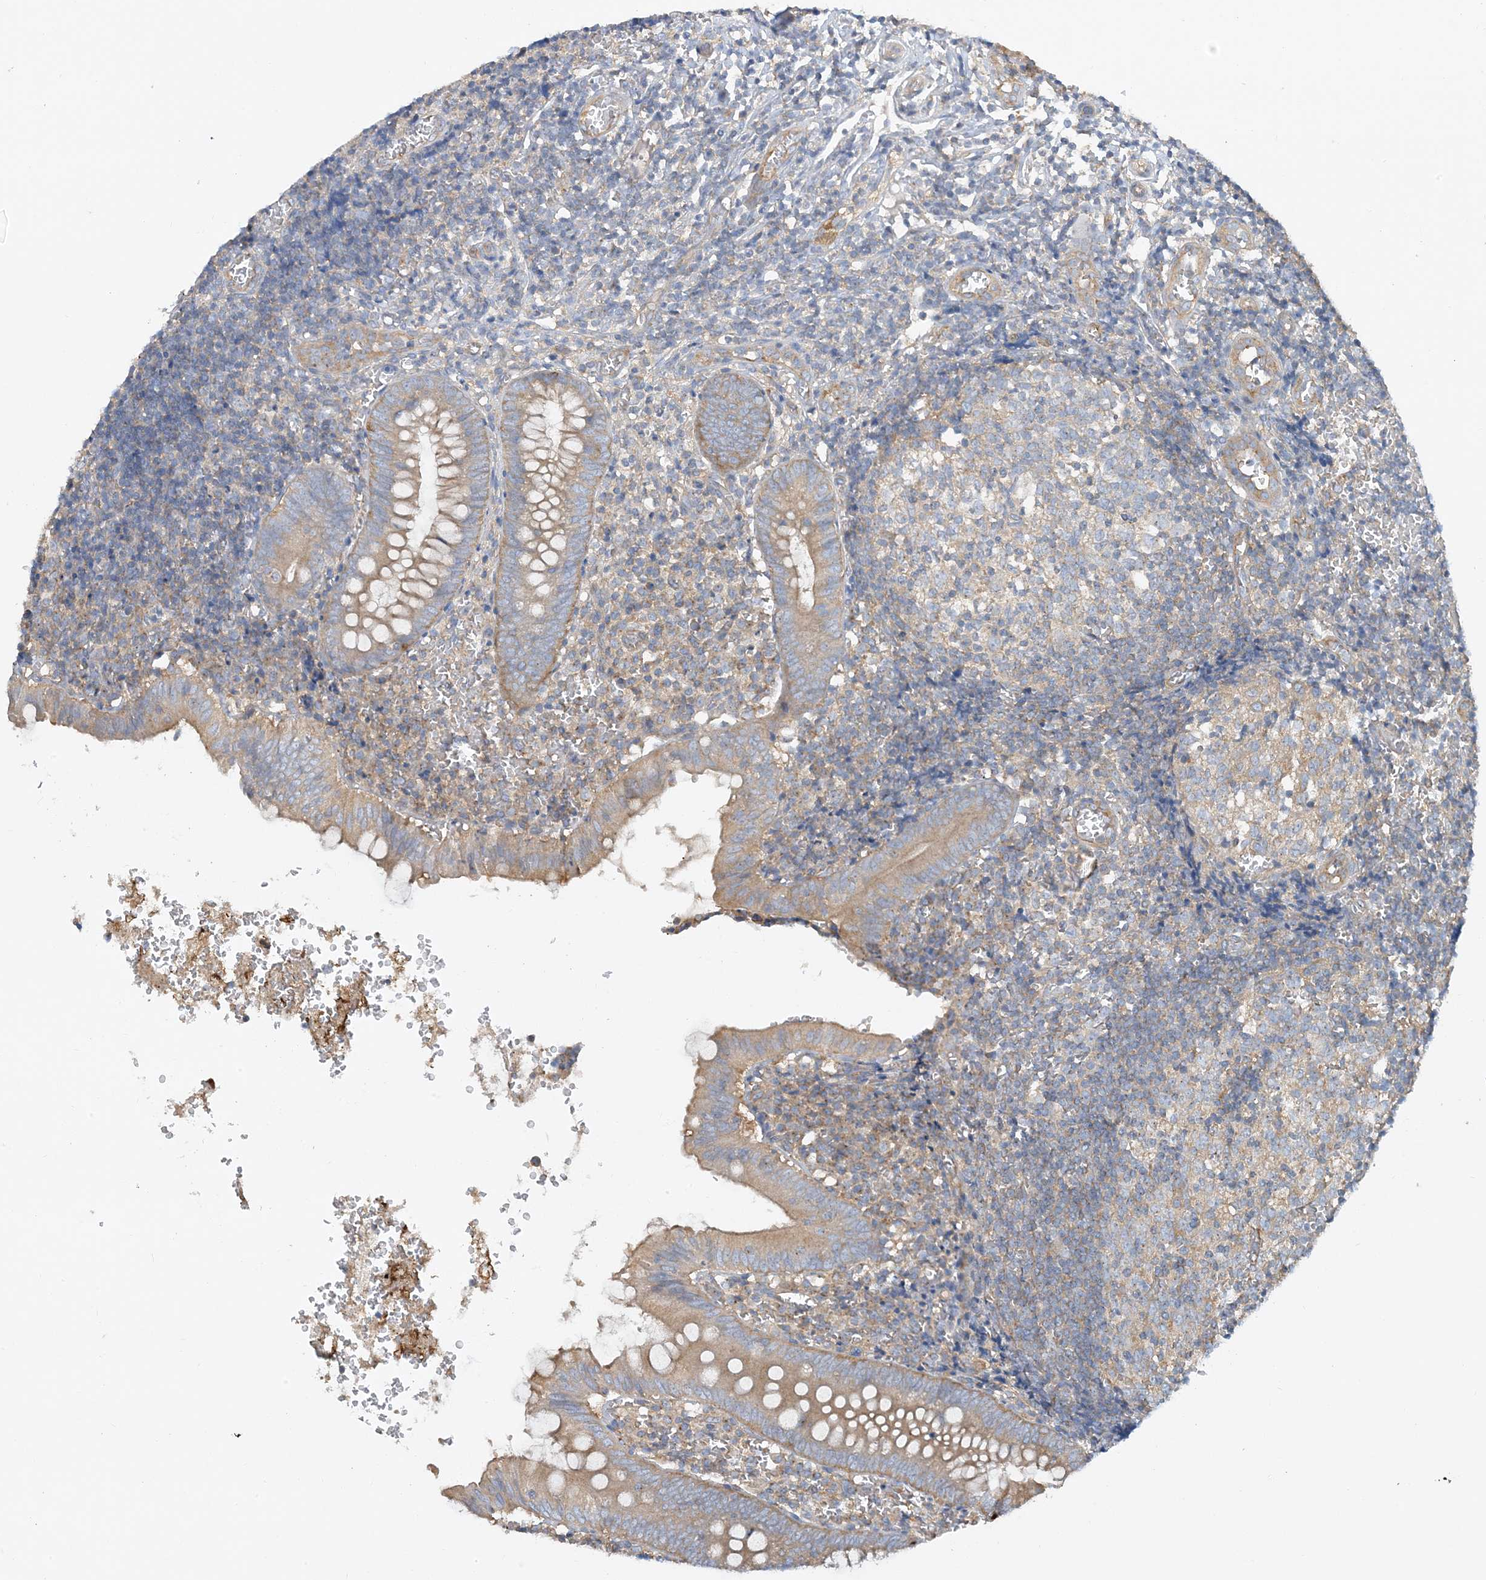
{"staining": {"intensity": "moderate", "quantity": "25%-75%", "location": "cytoplasmic/membranous"}, "tissue": "appendix", "cell_type": "Glandular cells", "image_type": "normal", "snomed": [{"axis": "morphology", "description": "Normal tissue, NOS"}, {"axis": "topography", "description": "Appendix"}], "caption": "Human appendix stained for a protein (brown) demonstrates moderate cytoplasmic/membranous positive positivity in about 25%-75% of glandular cells.", "gene": "SIDT1", "patient": {"sex": "male", "age": 8}}